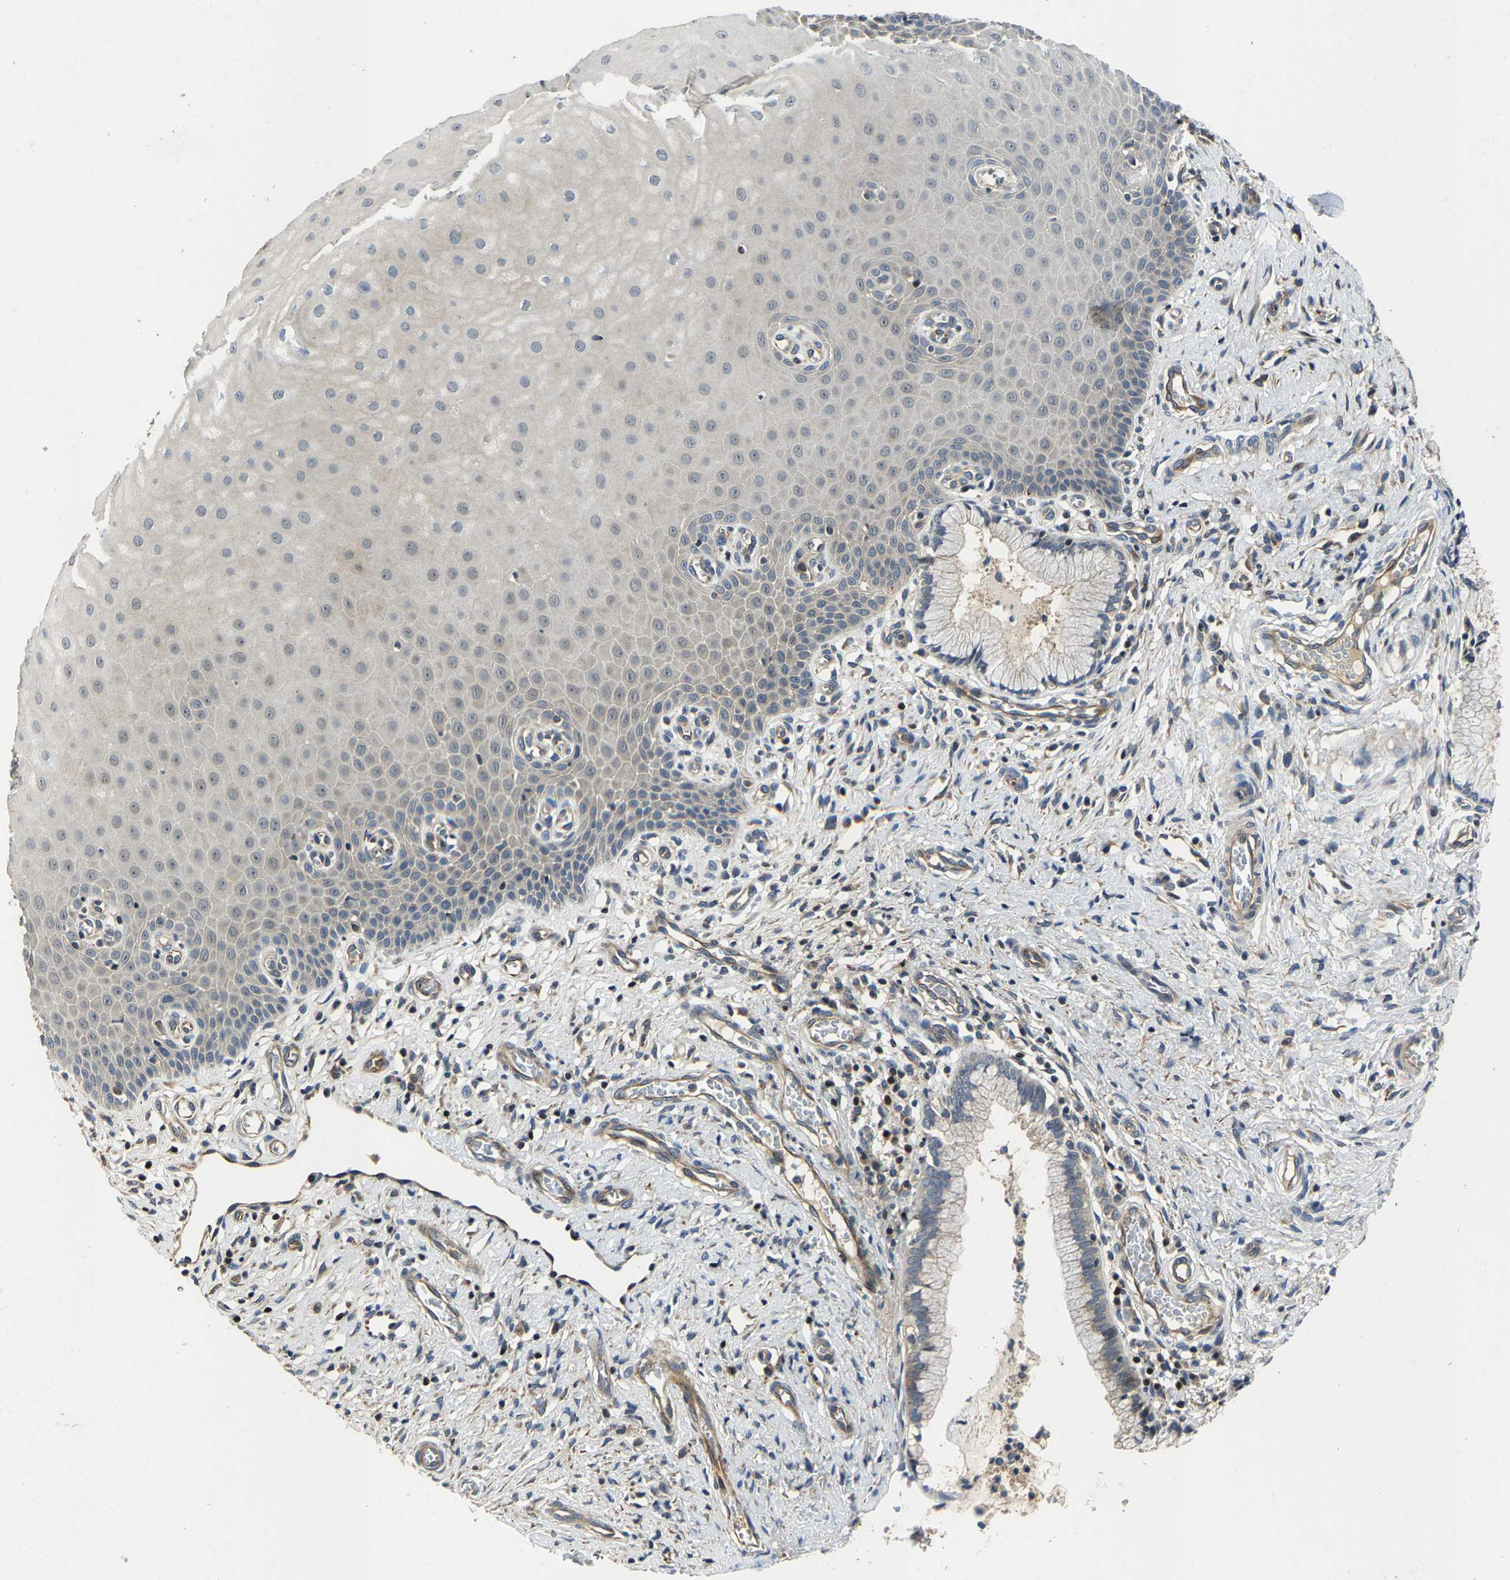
{"staining": {"intensity": "weak", "quantity": "25%-75%", "location": "cytoplasmic/membranous"}, "tissue": "cervix", "cell_type": "Glandular cells", "image_type": "normal", "snomed": [{"axis": "morphology", "description": "Normal tissue, NOS"}, {"axis": "topography", "description": "Cervix"}], "caption": "Immunohistochemistry (IHC) of benign human cervix exhibits low levels of weak cytoplasmic/membranous positivity in approximately 25%-75% of glandular cells. The protein is stained brown, and the nuclei are stained in blue (DAB (3,3'-diaminobenzidine) IHC with brightfield microscopy, high magnification).", "gene": "AGBL3", "patient": {"sex": "female", "age": 55}}